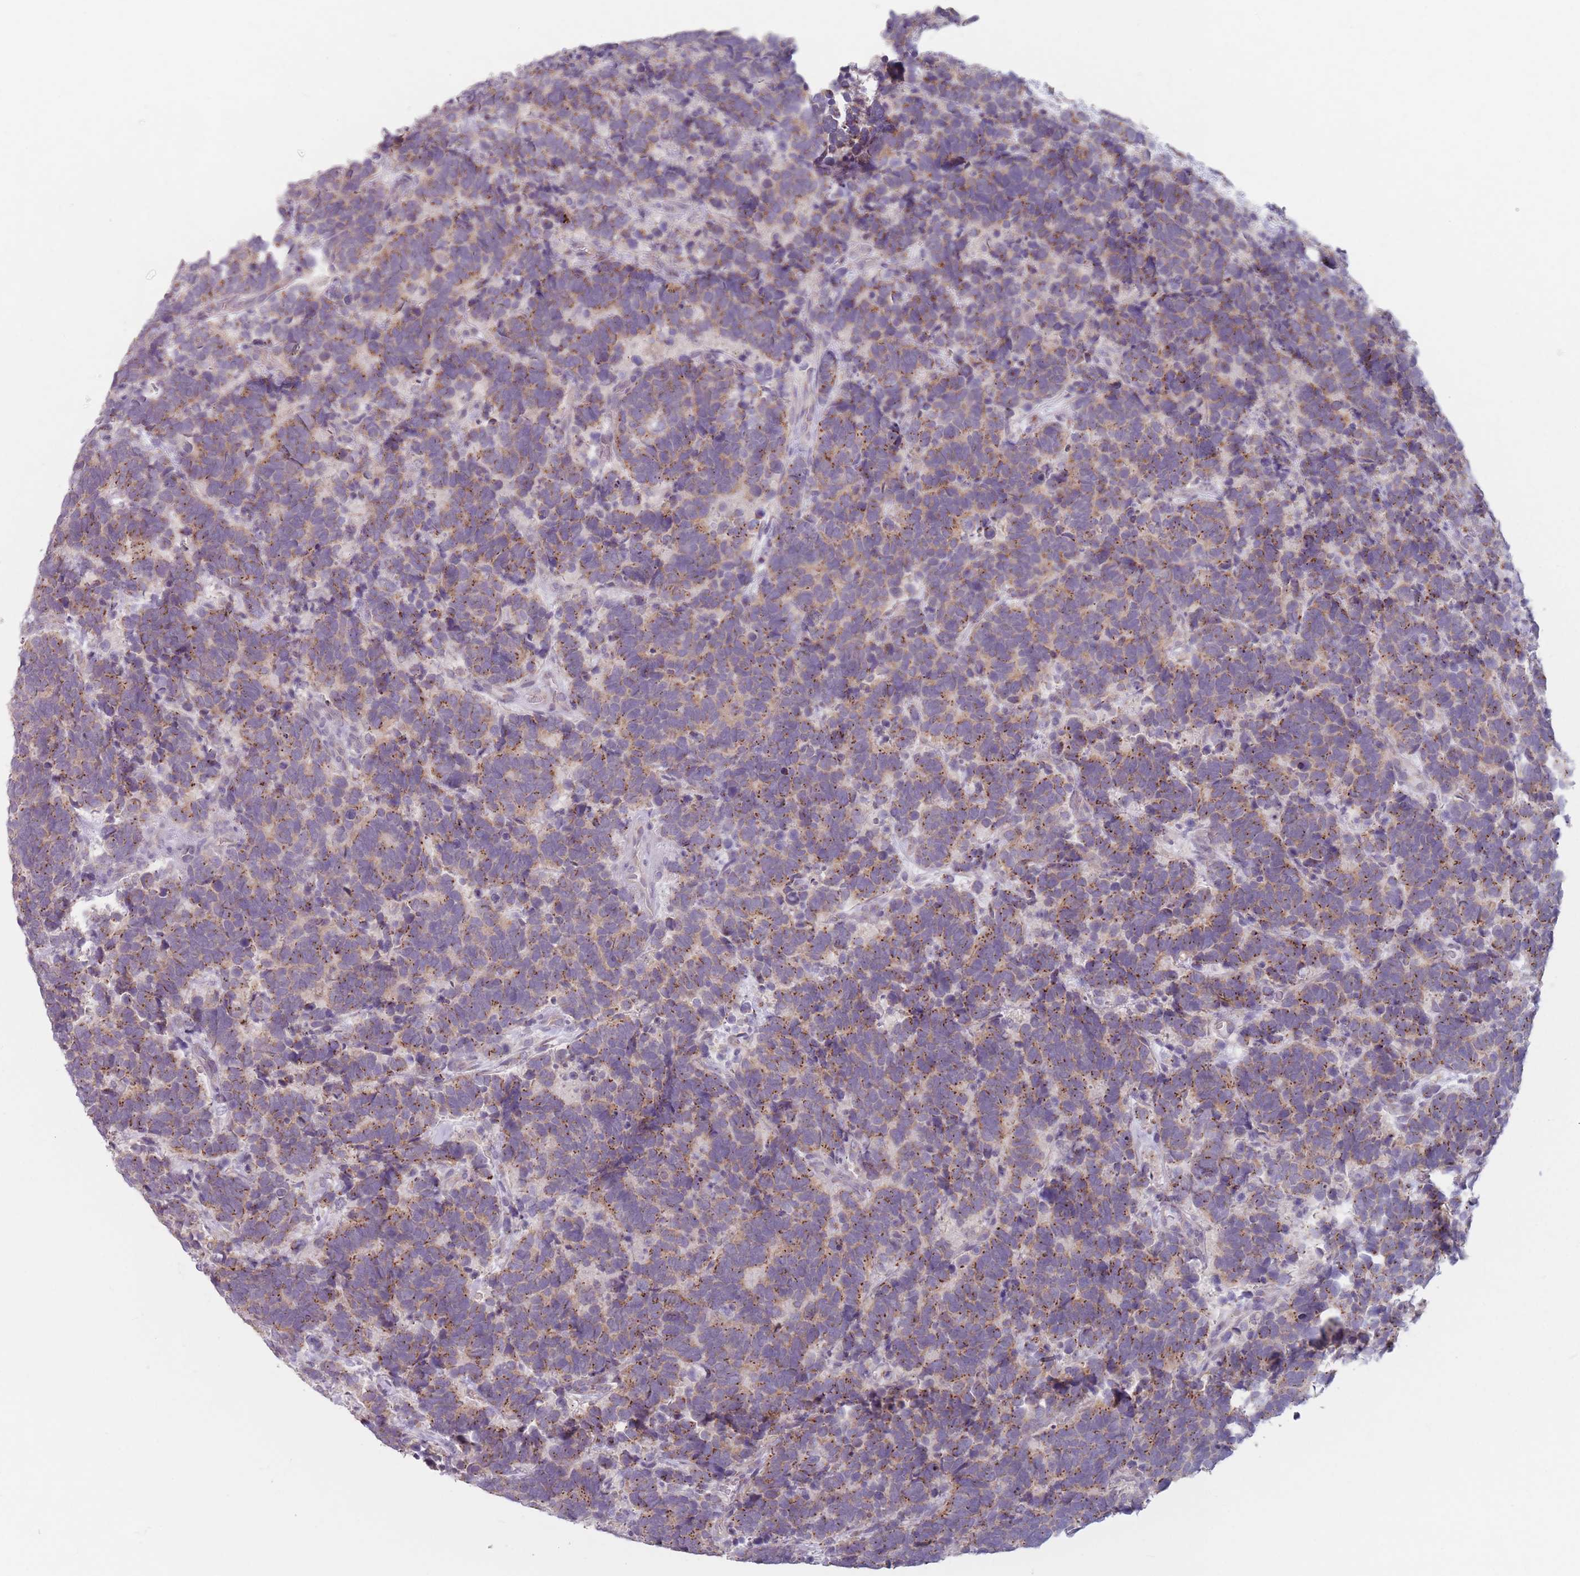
{"staining": {"intensity": "moderate", "quantity": "25%-75%", "location": "cytoplasmic/membranous"}, "tissue": "carcinoid", "cell_type": "Tumor cells", "image_type": "cancer", "snomed": [{"axis": "morphology", "description": "Carcinoma, NOS"}, {"axis": "morphology", "description": "Carcinoid, malignant, NOS"}, {"axis": "topography", "description": "Urinary bladder"}], "caption": "Carcinoma was stained to show a protein in brown. There is medium levels of moderate cytoplasmic/membranous positivity in approximately 25%-75% of tumor cells.", "gene": "AKAIN1", "patient": {"sex": "male", "age": 57}}